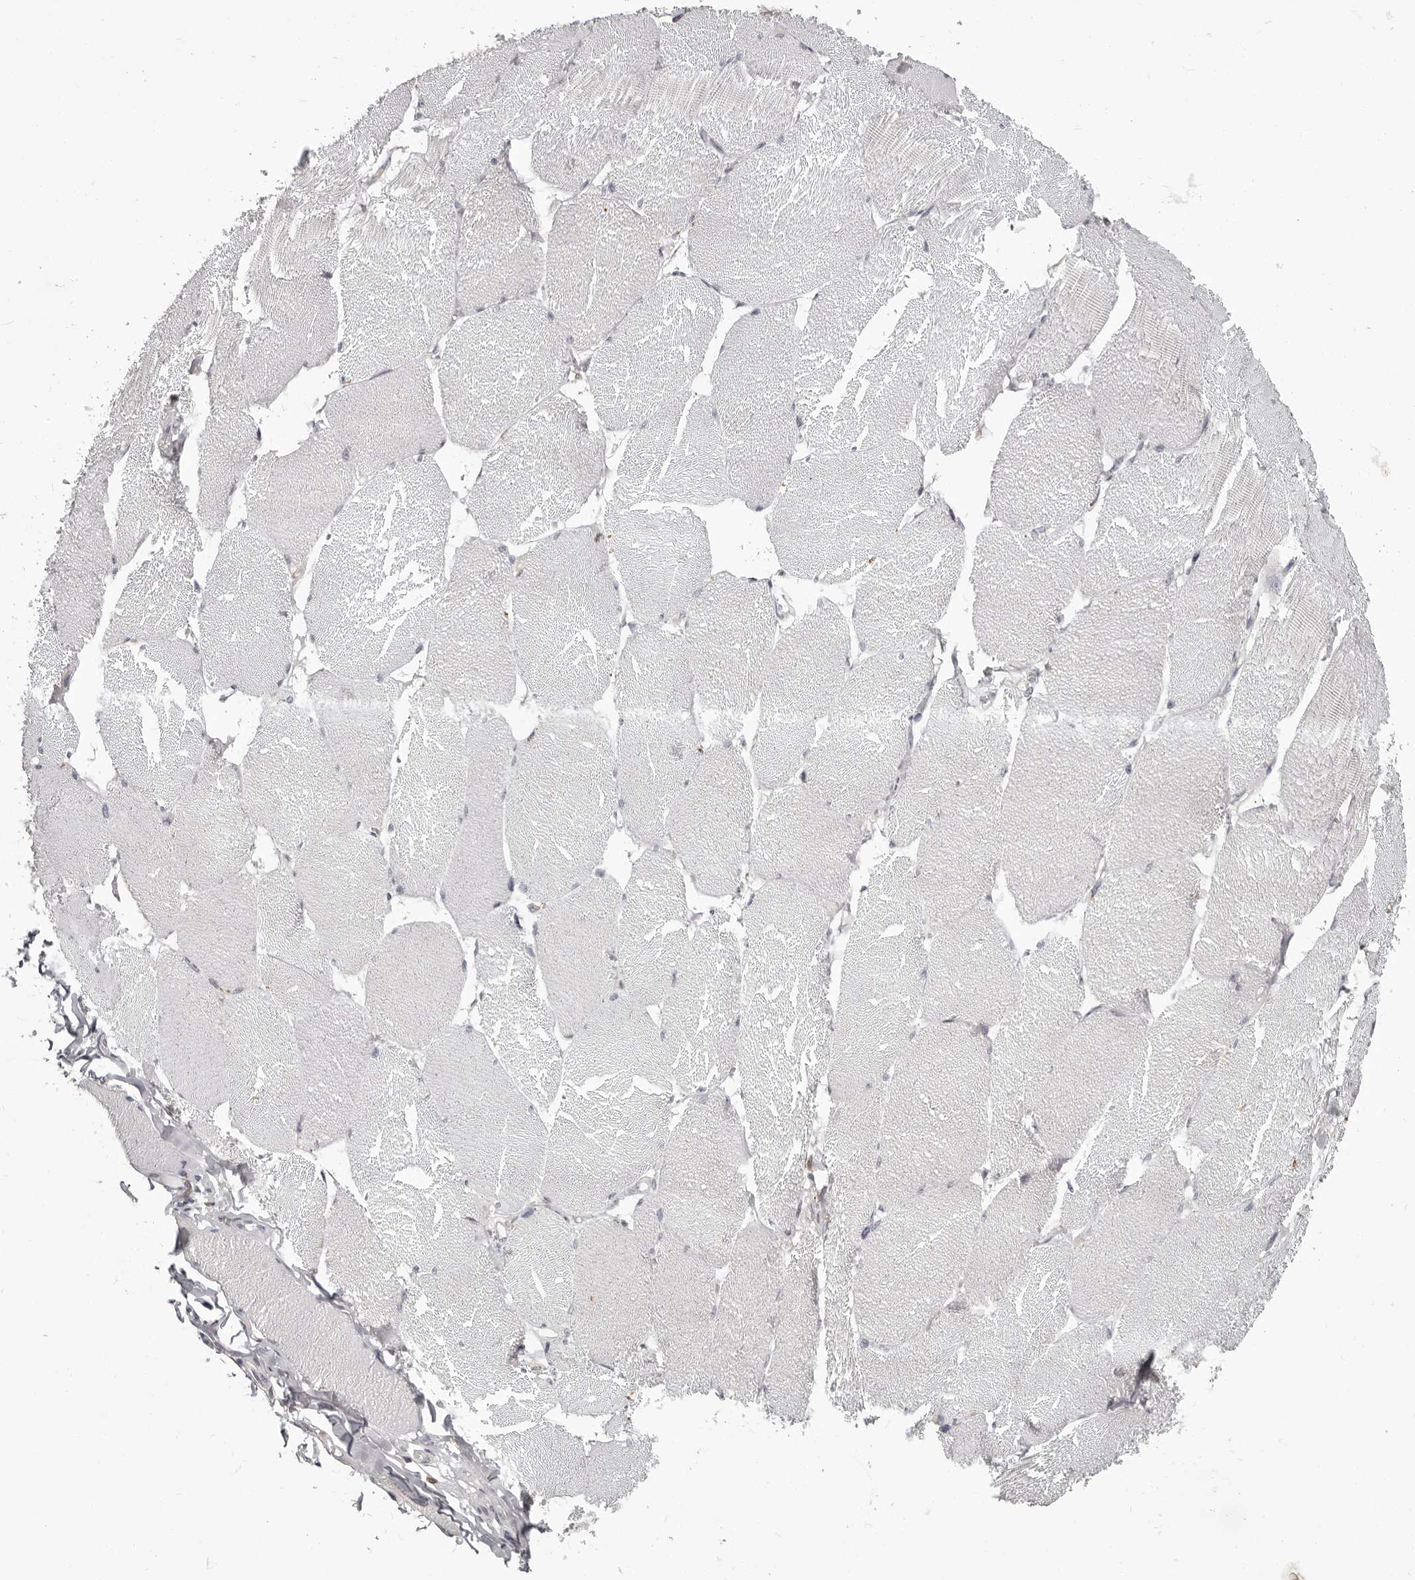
{"staining": {"intensity": "negative", "quantity": "none", "location": "none"}, "tissue": "skeletal muscle", "cell_type": "Myocytes", "image_type": "normal", "snomed": [{"axis": "morphology", "description": "Normal tissue, NOS"}, {"axis": "topography", "description": "Skin"}, {"axis": "topography", "description": "Skeletal muscle"}], "caption": "Myocytes show no significant expression in normal skeletal muscle. (DAB (3,3'-diaminobenzidine) immunohistochemistry, high magnification).", "gene": "GPR157", "patient": {"sex": "male", "age": 83}}